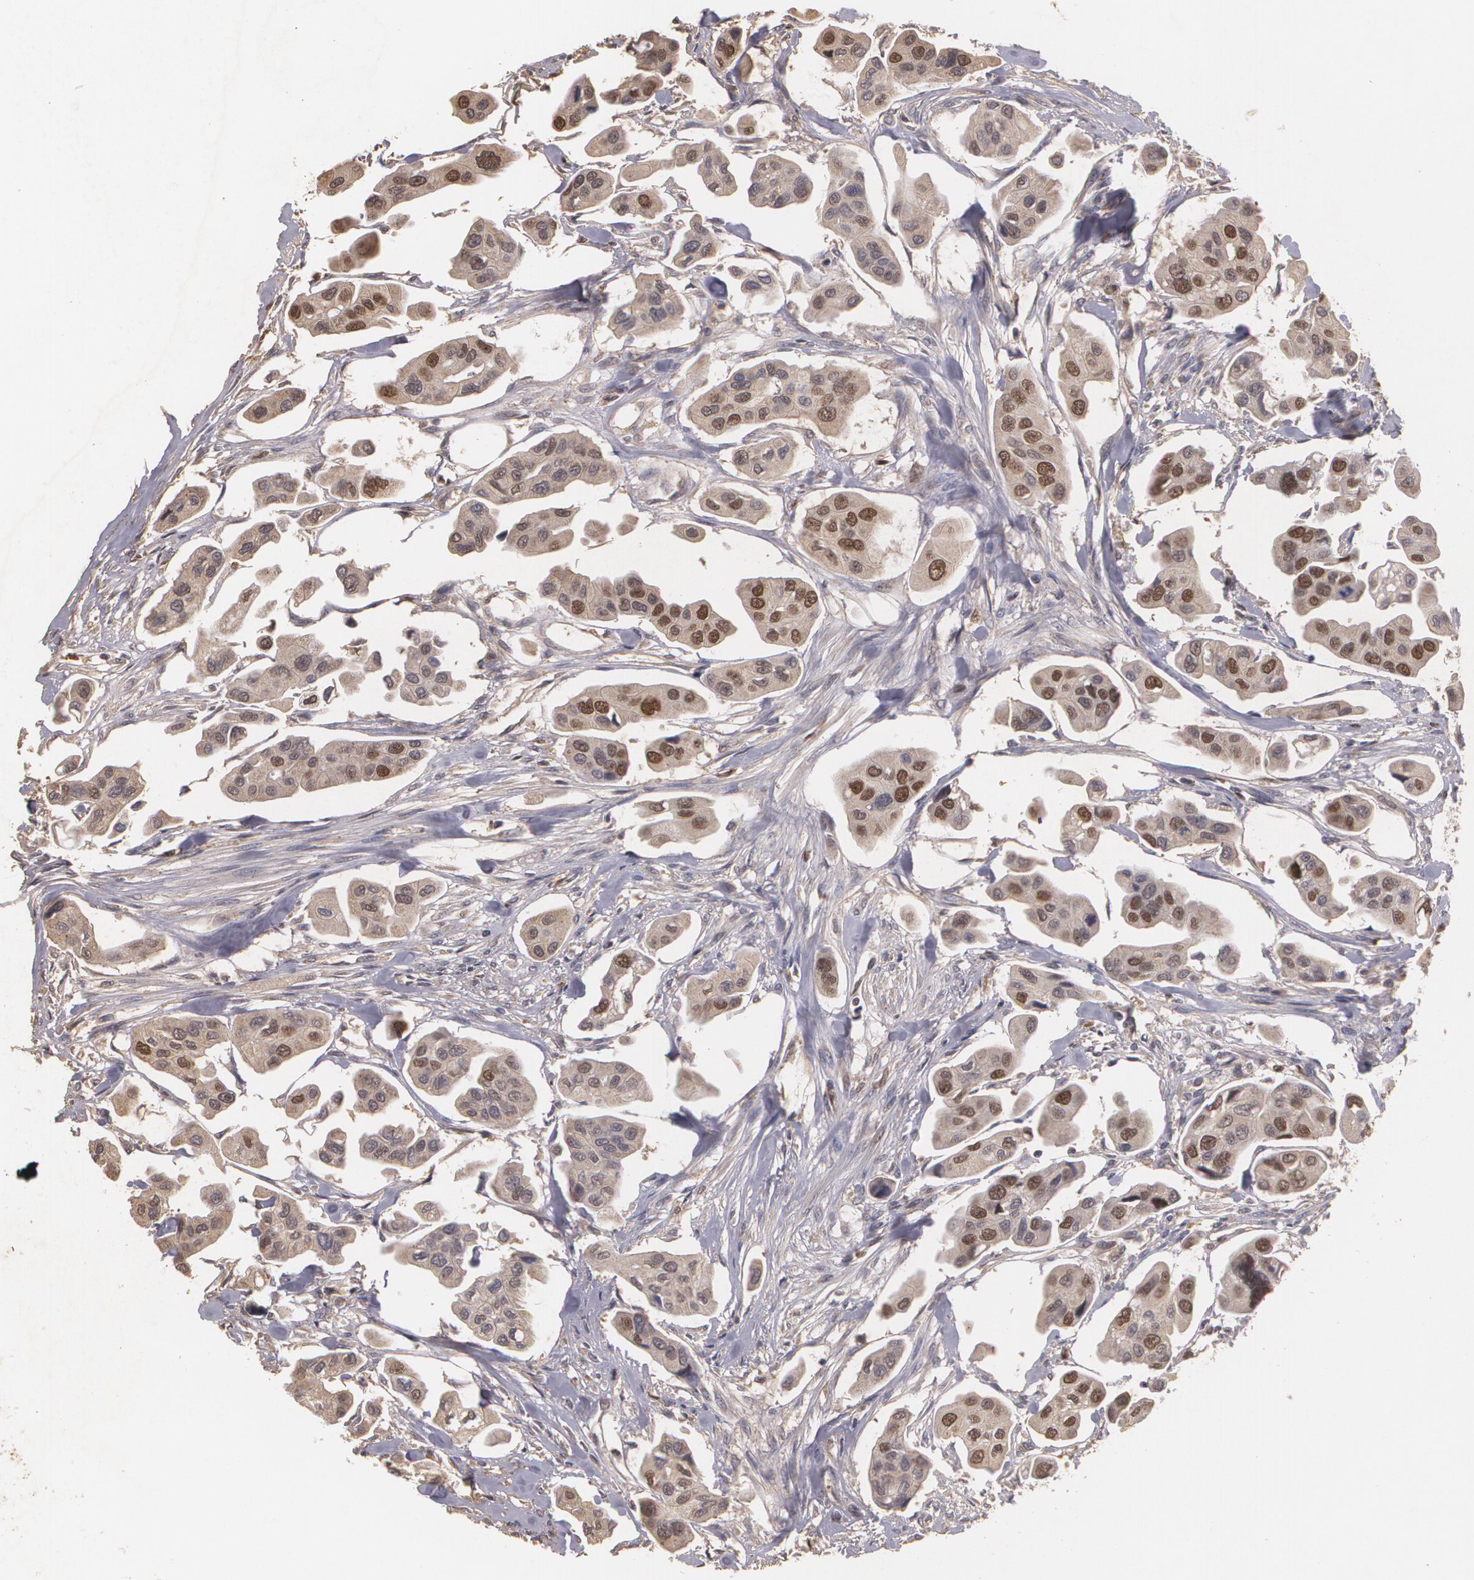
{"staining": {"intensity": "moderate", "quantity": "25%-75%", "location": "cytoplasmic/membranous,nuclear"}, "tissue": "urothelial cancer", "cell_type": "Tumor cells", "image_type": "cancer", "snomed": [{"axis": "morphology", "description": "Adenocarcinoma, NOS"}, {"axis": "topography", "description": "Urinary bladder"}], "caption": "Immunohistochemistry (DAB (3,3'-diaminobenzidine)) staining of human adenocarcinoma displays moderate cytoplasmic/membranous and nuclear protein positivity in approximately 25%-75% of tumor cells.", "gene": "BRCA1", "patient": {"sex": "male", "age": 61}}